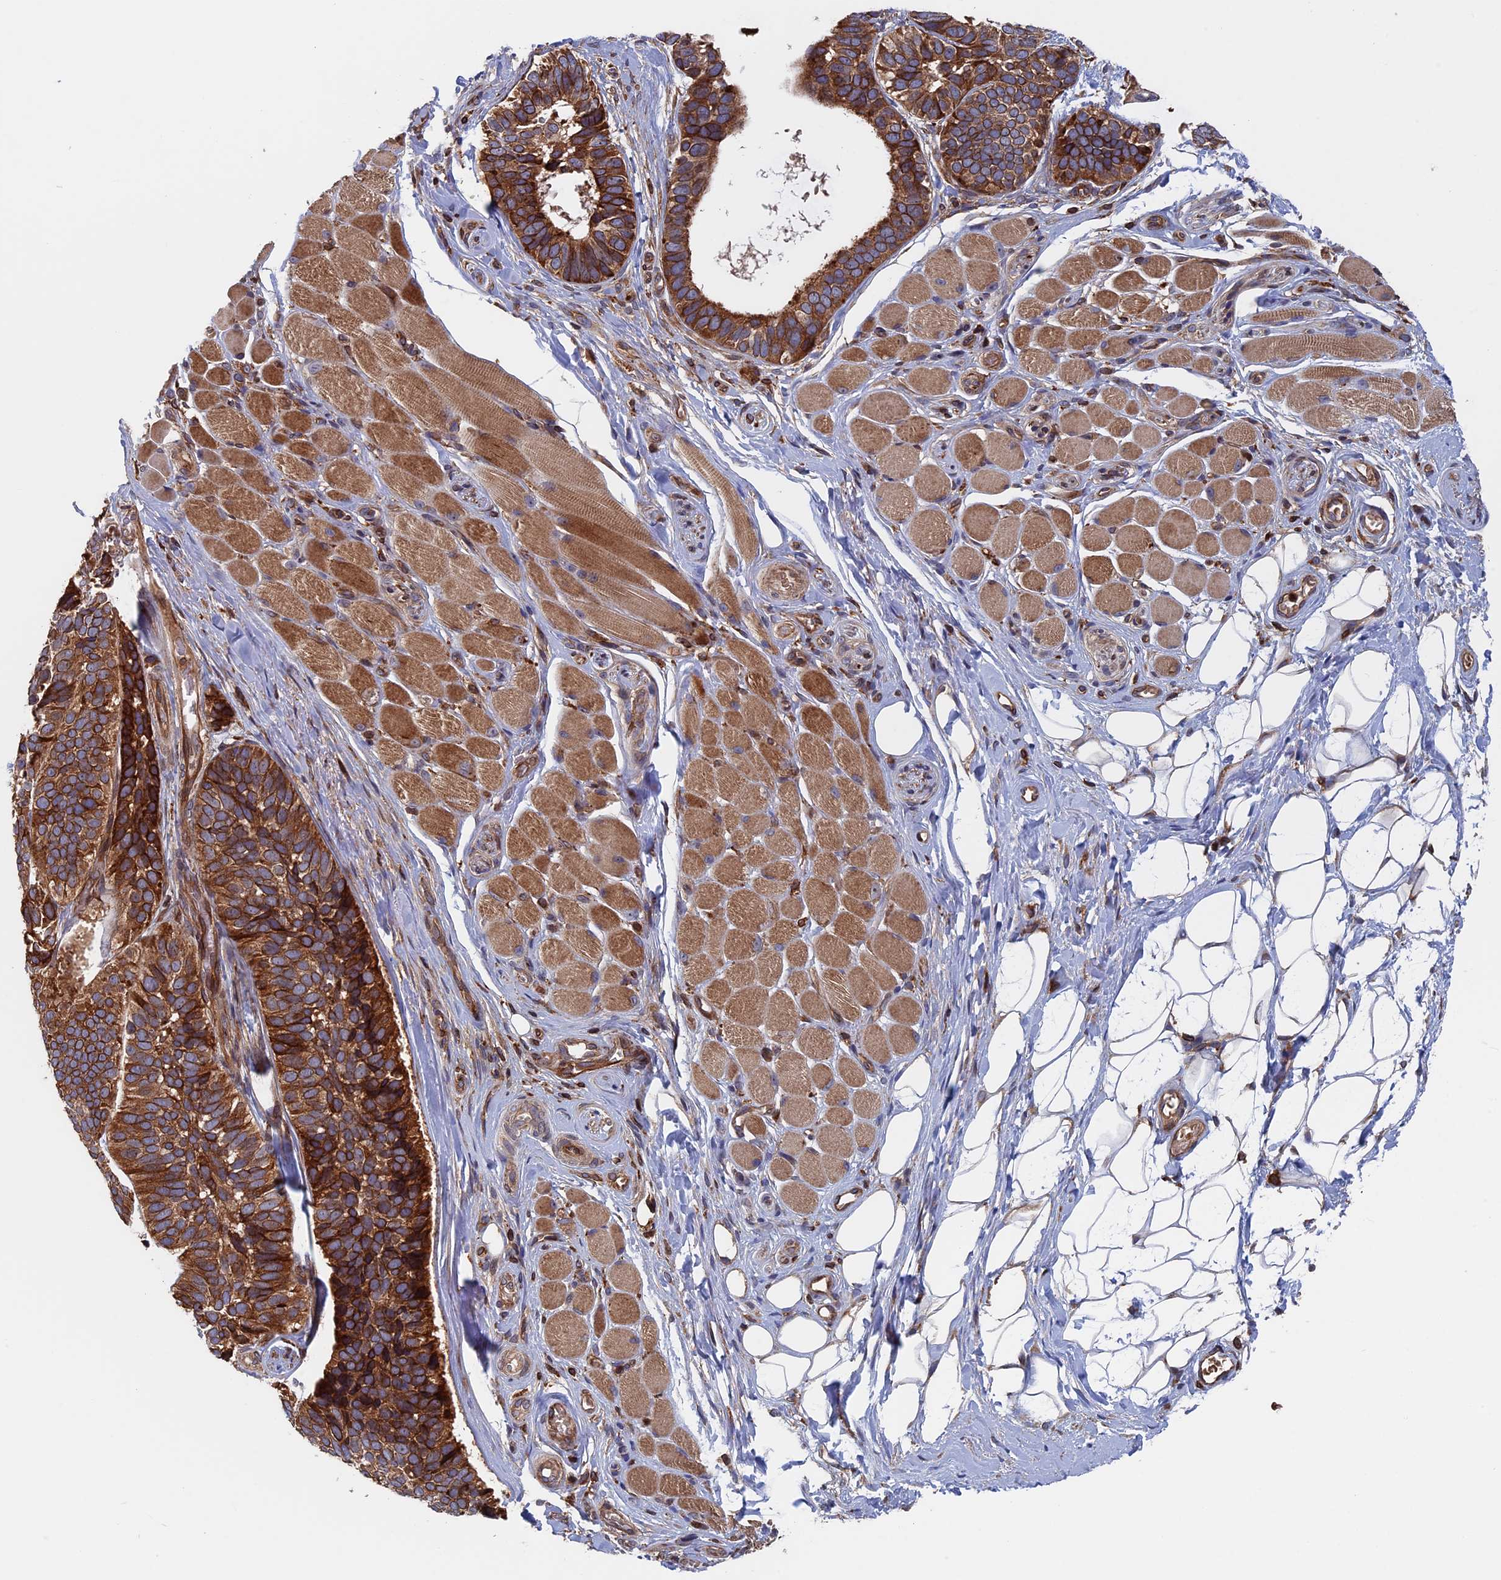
{"staining": {"intensity": "strong", "quantity": ">75%", "location": "cytoplasmic/membranous"}, "tissue": "skin cancer", "cell_type": "Tumor cells", "image_type": "cancer", "snomed": [{"axis": "morphology", "description": "Basal cell carcinoma"}, {"axis": "topography", "description": "Skin"}], "caption": "Protein expression analysis of skin cancer (basal cell carcinoma) exhibits strong cytoplasmic/membranous staining in approximately >75% of tumor cells.", "gene": "RPUSD1", "patient": {"sex": "male", "age": 62}}